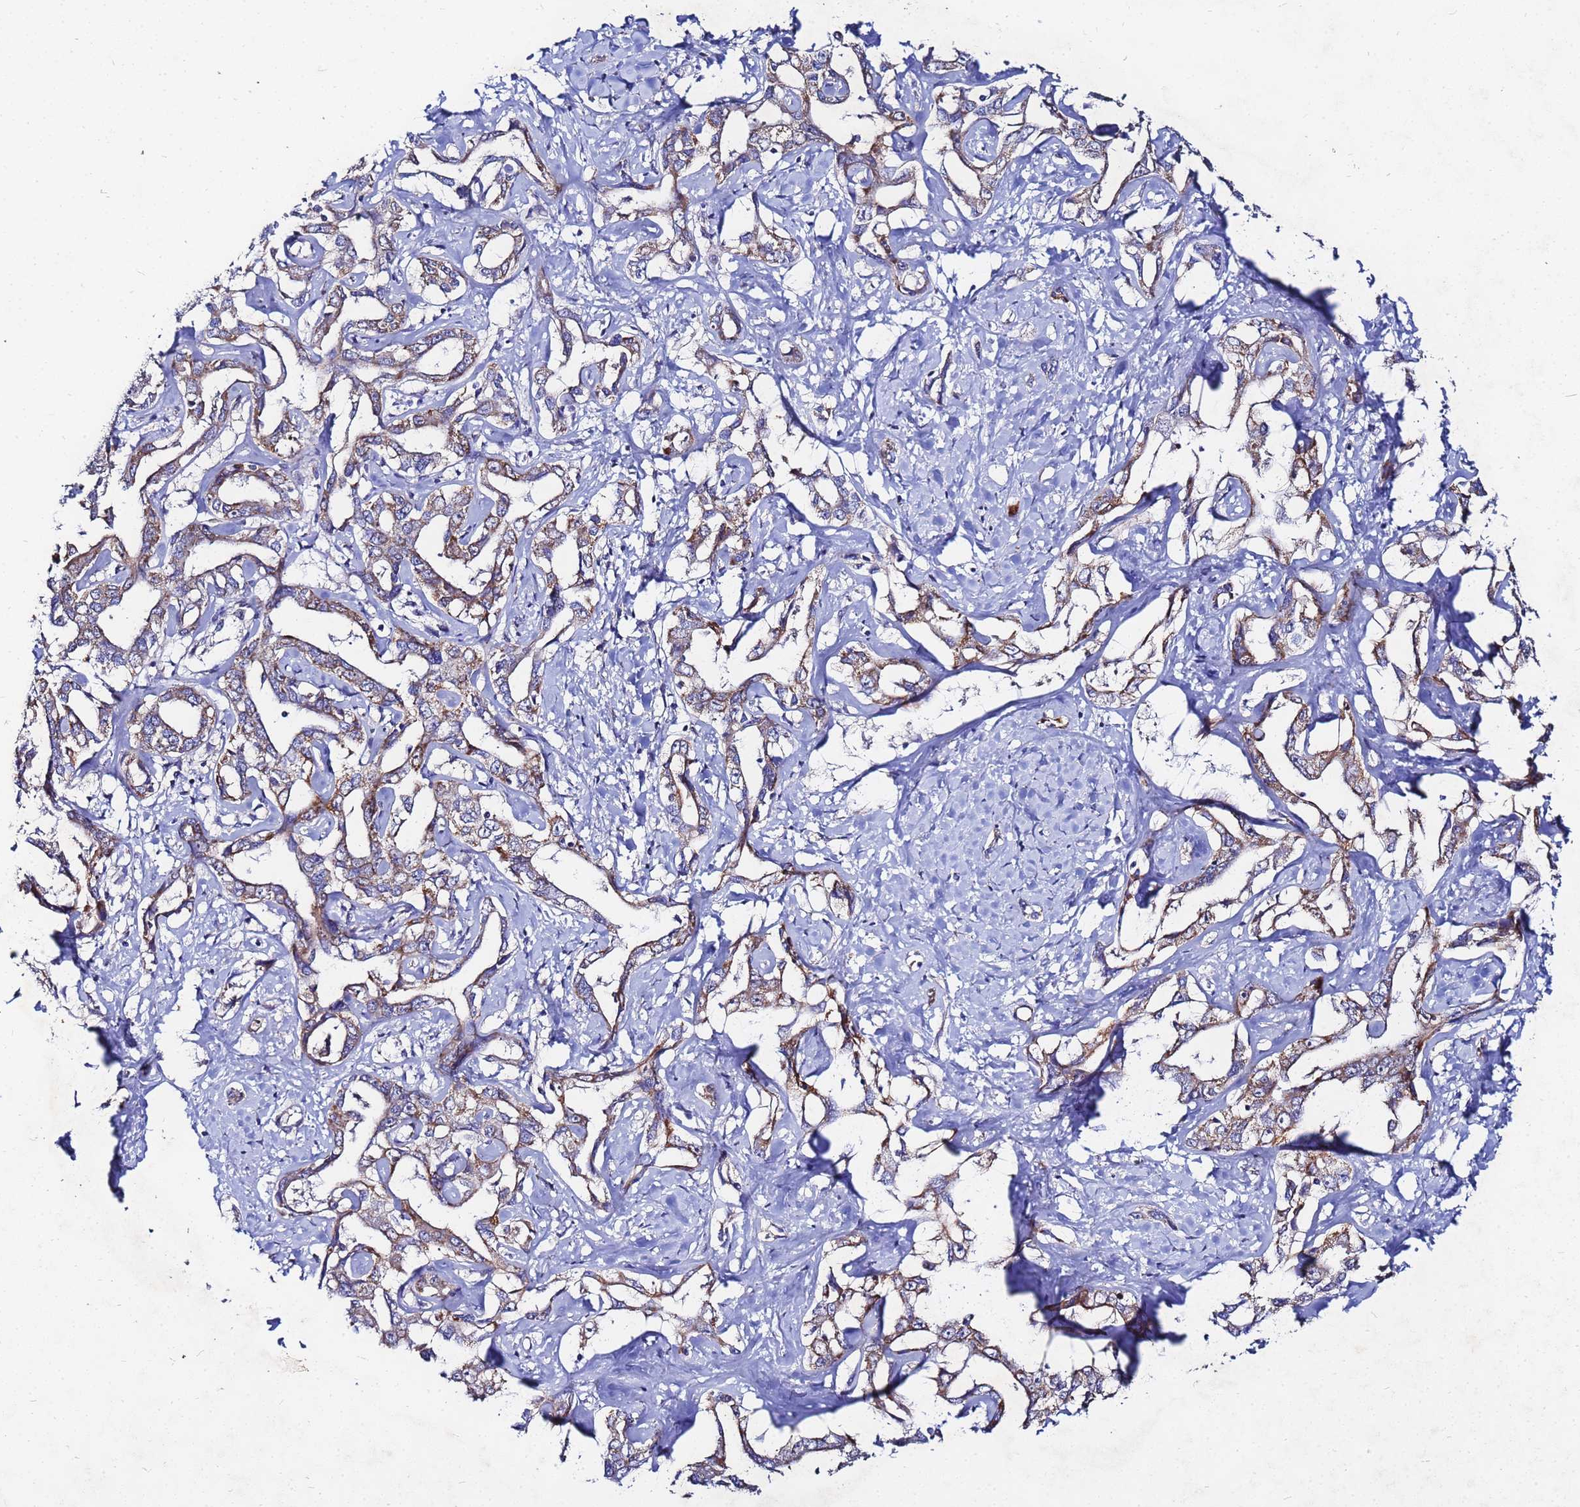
{"staining": {"intensity": "moderate", "quantity": ">75%", "location": "cytoplasmic/membranous"}, "tissue": "liver cancer", "cell_type": "Tumor cells", "image_type": "cancer", "snomed": [{"axis": "morphology", "description": "Cholangiocarcinoma"}, {"axis": "topography", "description": "Liver"}], "caption": "Tumor cells exhibit moderate cytoplasmic/membranous staining in about >75% of cells in liver cholangiocarcinoma.", "gene": "FAHD2A", "patient": {"sex": "male", "age": 59}}